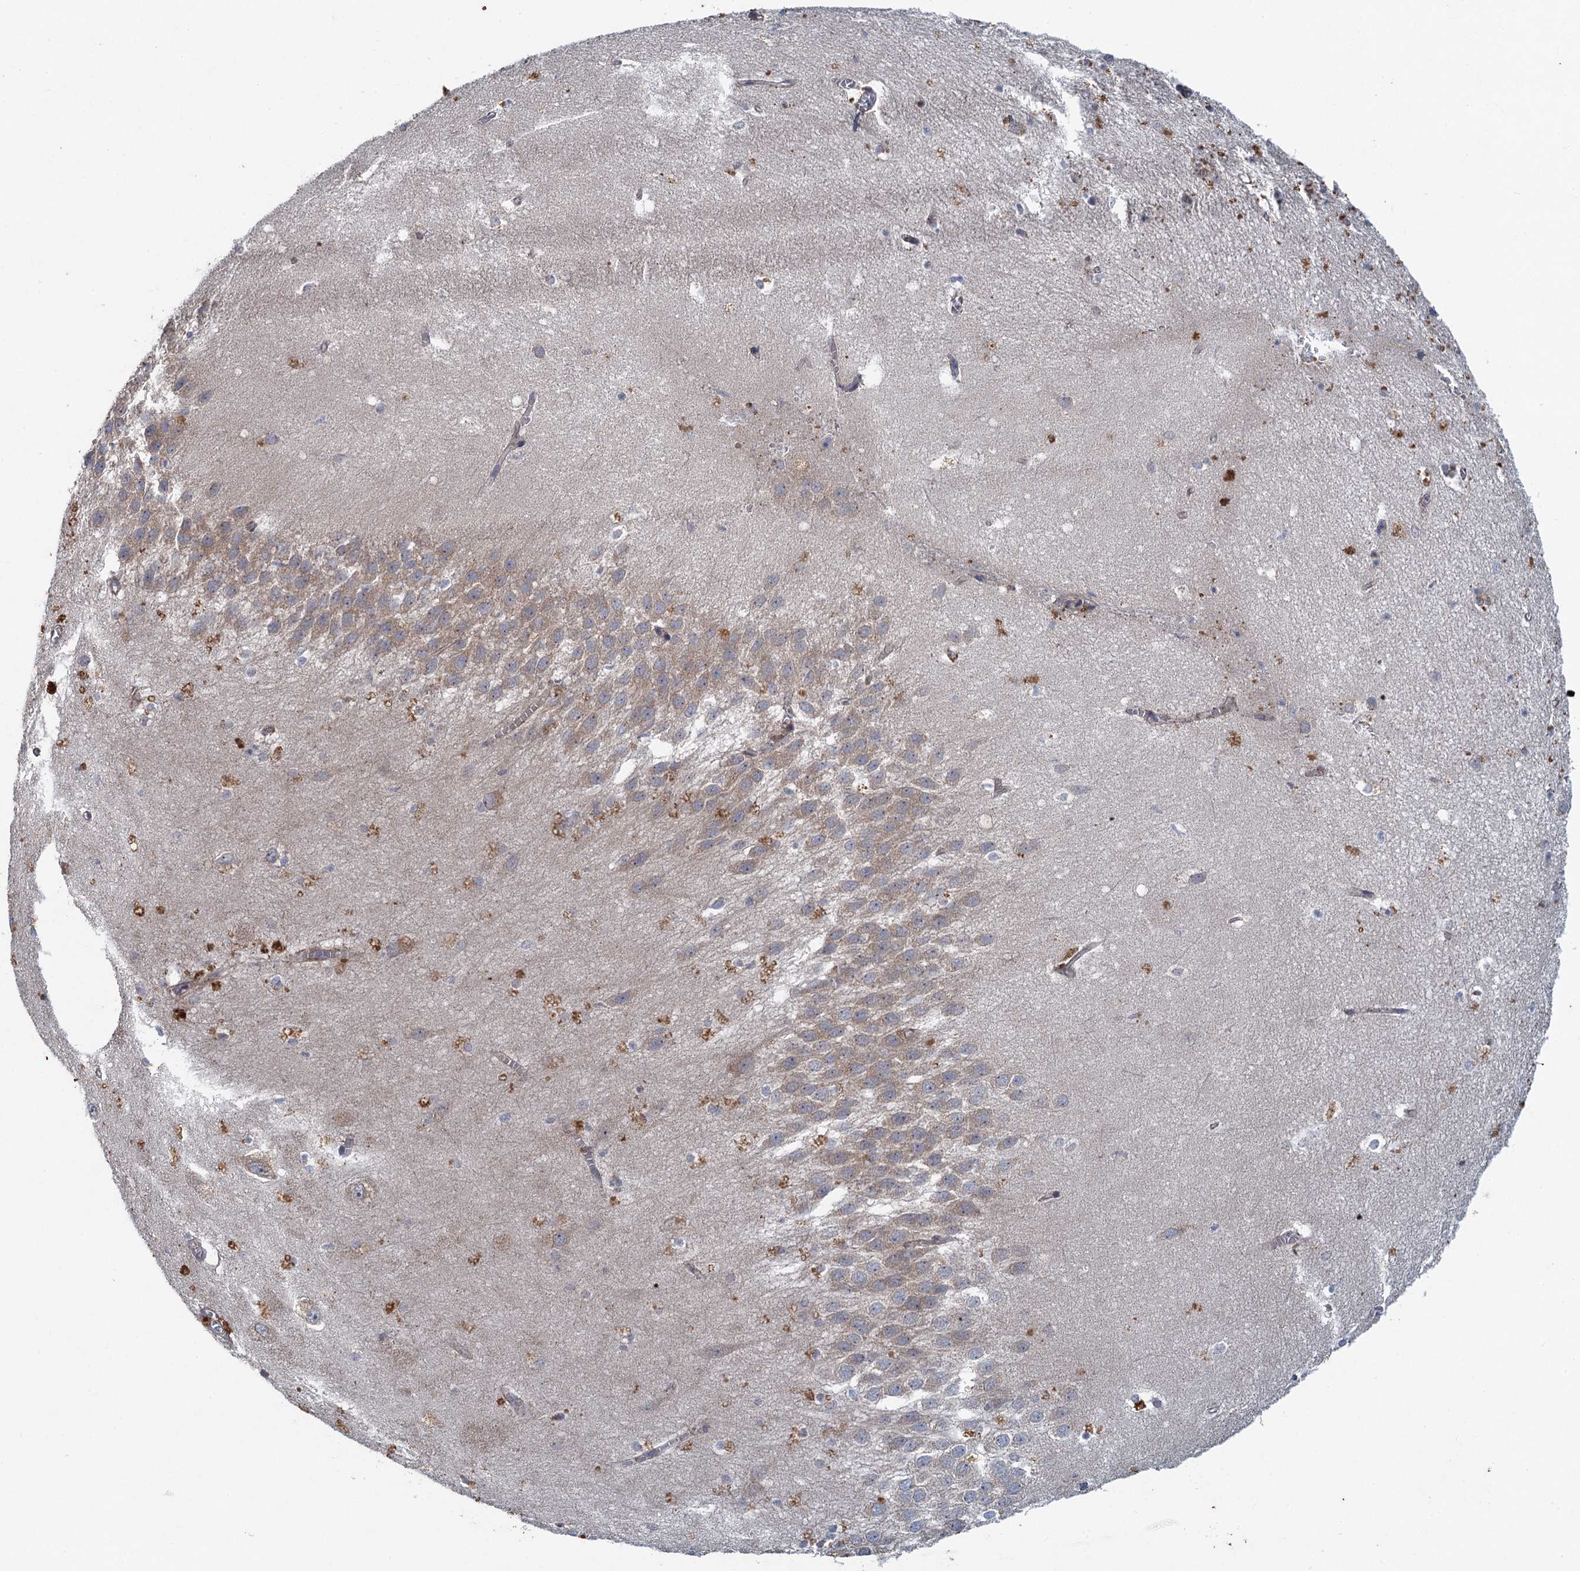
{"staining": {"intensity": "weak", "quantity": "<25%", "location": "cytoplasmic/membranous"}, "tissue": "hippocampus", "cell_type": "Glial cells", "image_type": "normal", "snomed": [{"axis": "morphology", "description": "Normal tissue, NOS"}, {"axis": "topography", "description": "Hippocampus"}], "caption": "IHC photomicrograph of normal hippocampus: hippocampus stained with DAB reveals no significant protein staining in glial cells.", "gene": "TPCN1", "patient": {"sex": "female", "age": 64}}